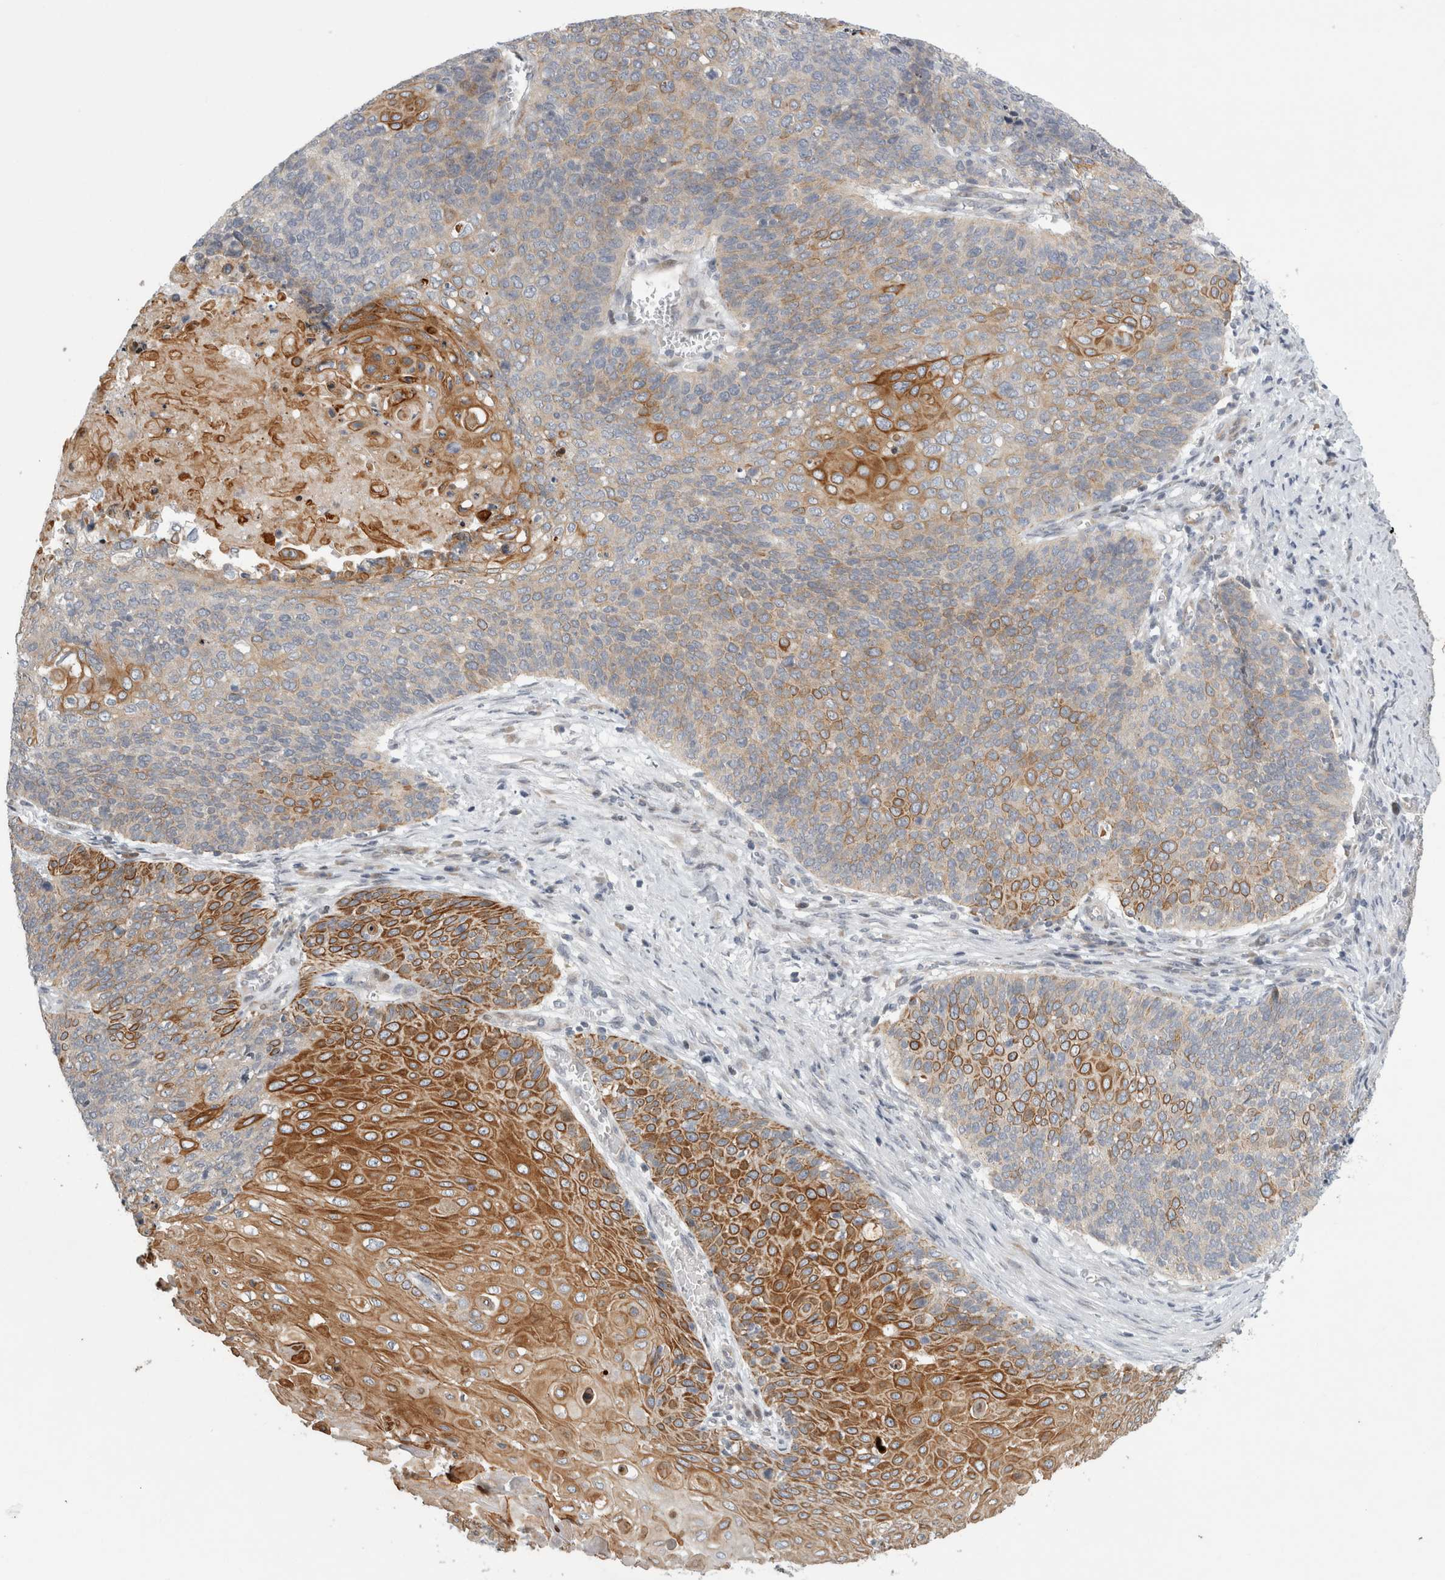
{"staining": {"intensity": "strong", "quantity": "25%-75%", "location": "cytoplasmic/membranous"}, "tissue": "cervical cancer", "cell_type": "Tumor cells", "image_type": "cancer", "snomed": [{"axis": "morphology", "description": "Squamous cell carcinoma, NOS"}, {"axis": "topography", "description": "Cervix"}], "caption": "Protein staining of cervical cancer tissue shows strong cytoplasmic/membranous positivity in about 25%-75% of tumor cells. Immunohistochemistry (ihc) stains the protein in brown and the nuclei are stained blue.", "gene": "UTP25", "patient": {"sex": "female", "age": 39}}